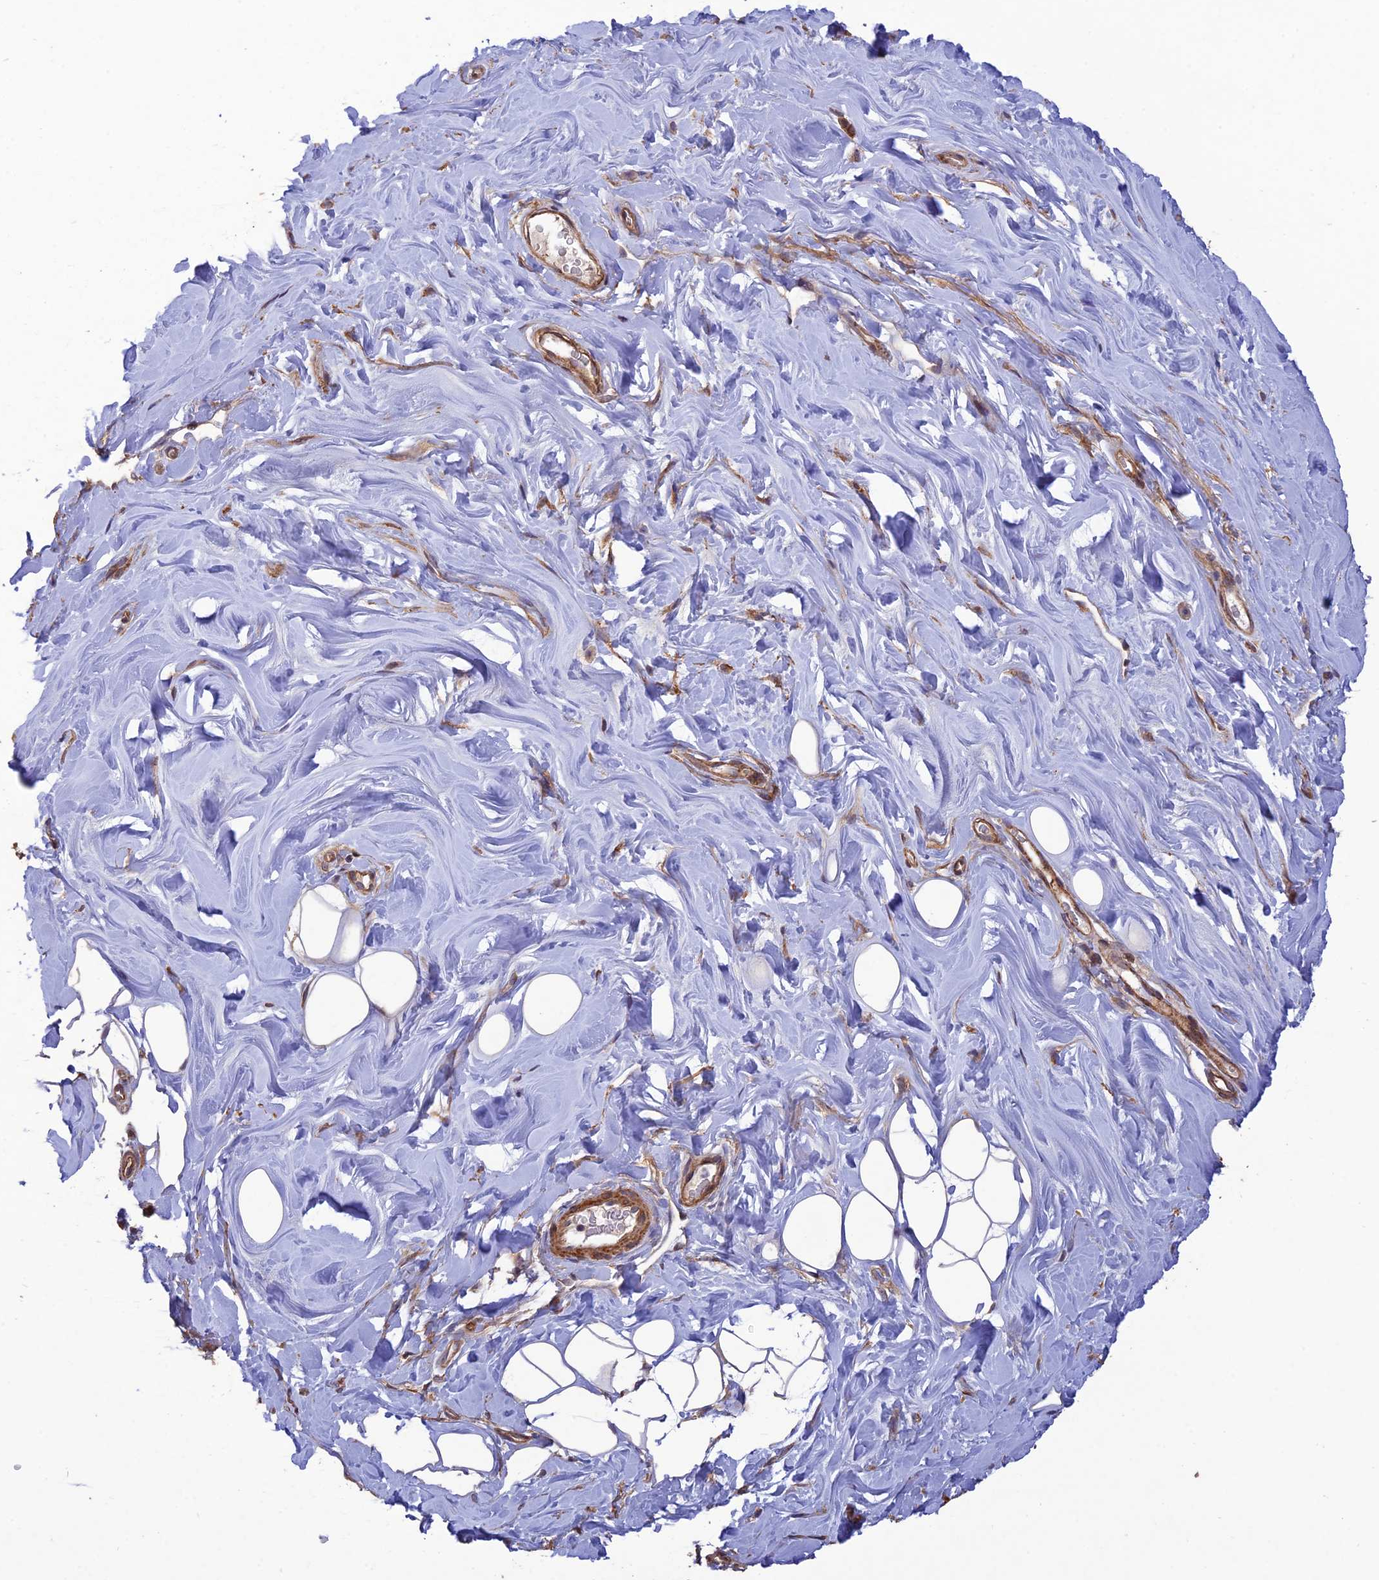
{"staining": {"intensity": "negative", "quantity": "none", "location": "none"}, "tissue": "adipose tissue", "cell_type": "Adipocytes", "image_type": "normal", "snomed": [{"axis": "morphology", "description": "Normal tissue, NOS"}, {"axis": "topography", "description": "Breast"}], "caption": "The image demonstrates no staining of adipocytes in unremarkable adipose tissue.", "gene": "PAGR1", "patient": {"sex": "female", "age": 26}}